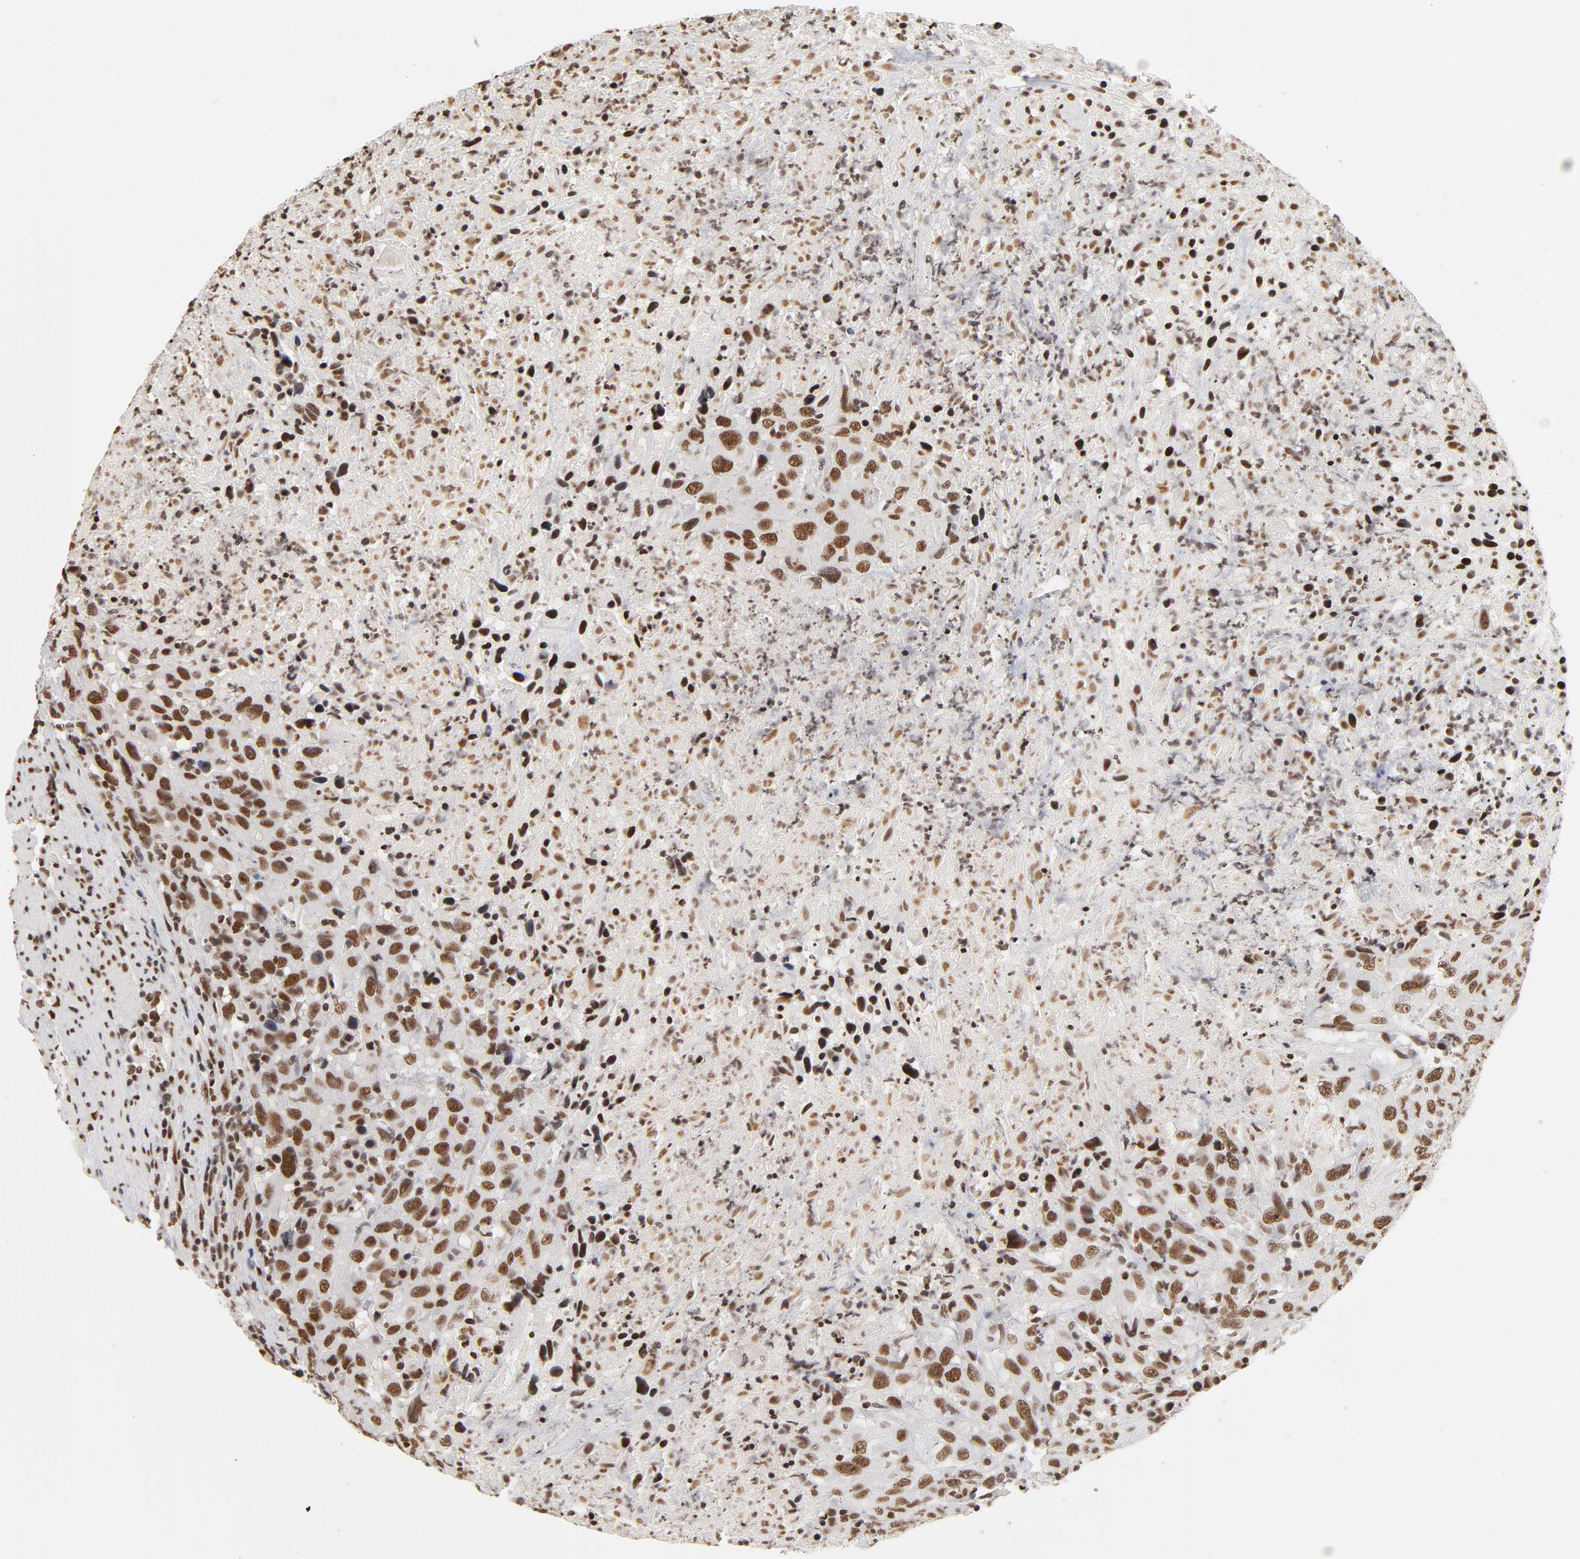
{"staining": {"intensity": "moderate", "quantity": ">75%", "location": "nuclear"}, "tissue": "urothelial cancer", "cell_type": "Tumor cells", "image_type": "cancer", "snomed": [{"axis": "morphology", "description": "Urothelial carcinoma, High grade"}, {"axis": "topography", "description": "Urinary bladder"}], "caption": "This image exhibits immunohistochemistry staining of human urothelial cancer, with medium moderate nuclear positivity in about >75% of tumor cells.", "gene": "TP53BP1", "patient": {"sex": "male", "age": 61}}